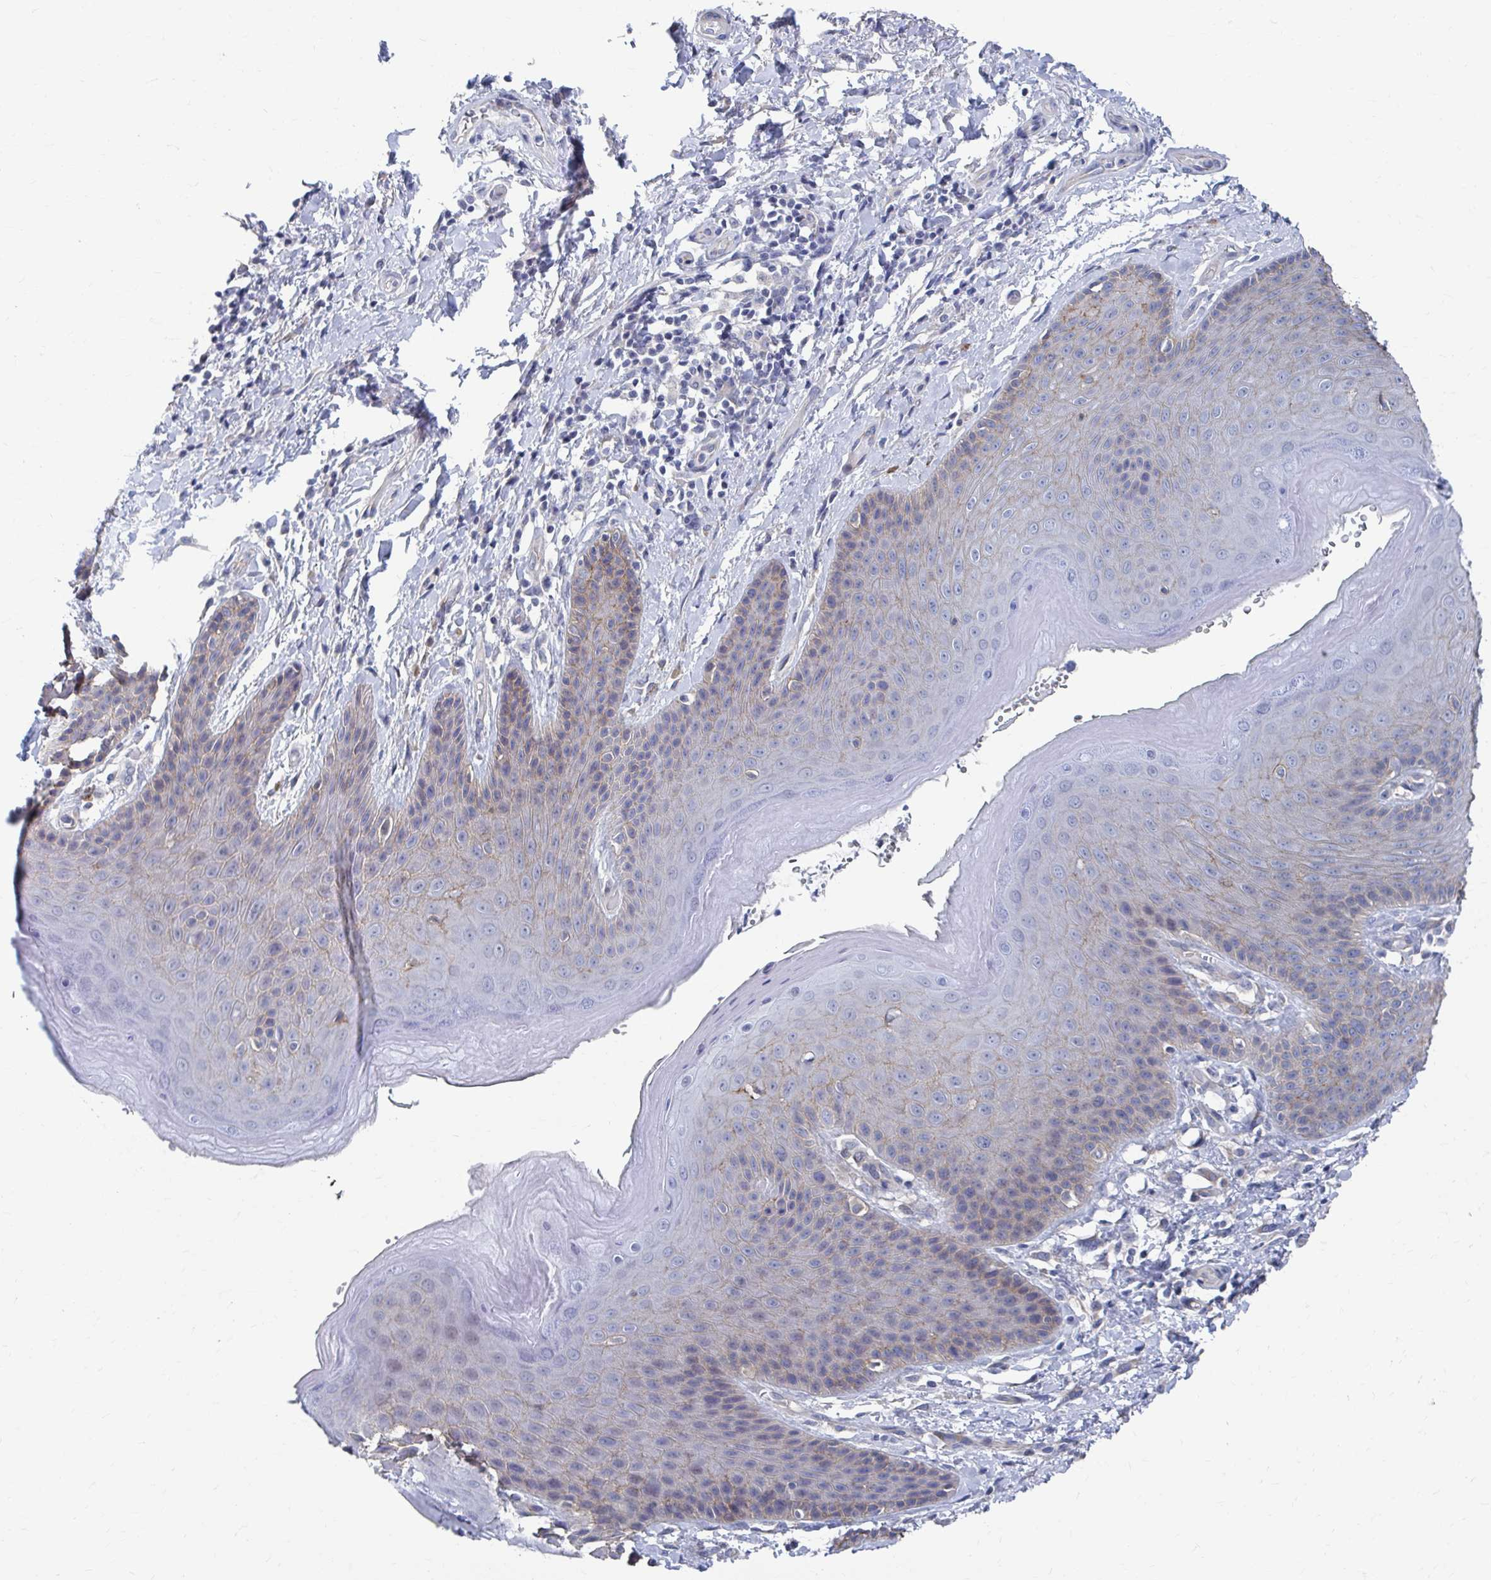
{"staining": {"intensity": "moderate", "quantity": "<25%", "location": "cytoplasmic/membranous"}, "tissue": "skin", "cell_type": "Epidermal cells", "image_type": "normal", "snomed": [{"axis": "morphology", "description": "Normal tissue, NOS"}, {"axis": "topography", "description": "Anal"}, {"axis": "topography", "description": "Peripheral nerve tissue"}], "caption": "This photomicrograph exhibits immunohistochemistry (IHC) staining of normal human skin, with low moderate cytoplasmic/membranous expression in about <25% of epidermal cells.", "gene": "PLEKHG7", "patient": {"sex": "male", "age": 51}}